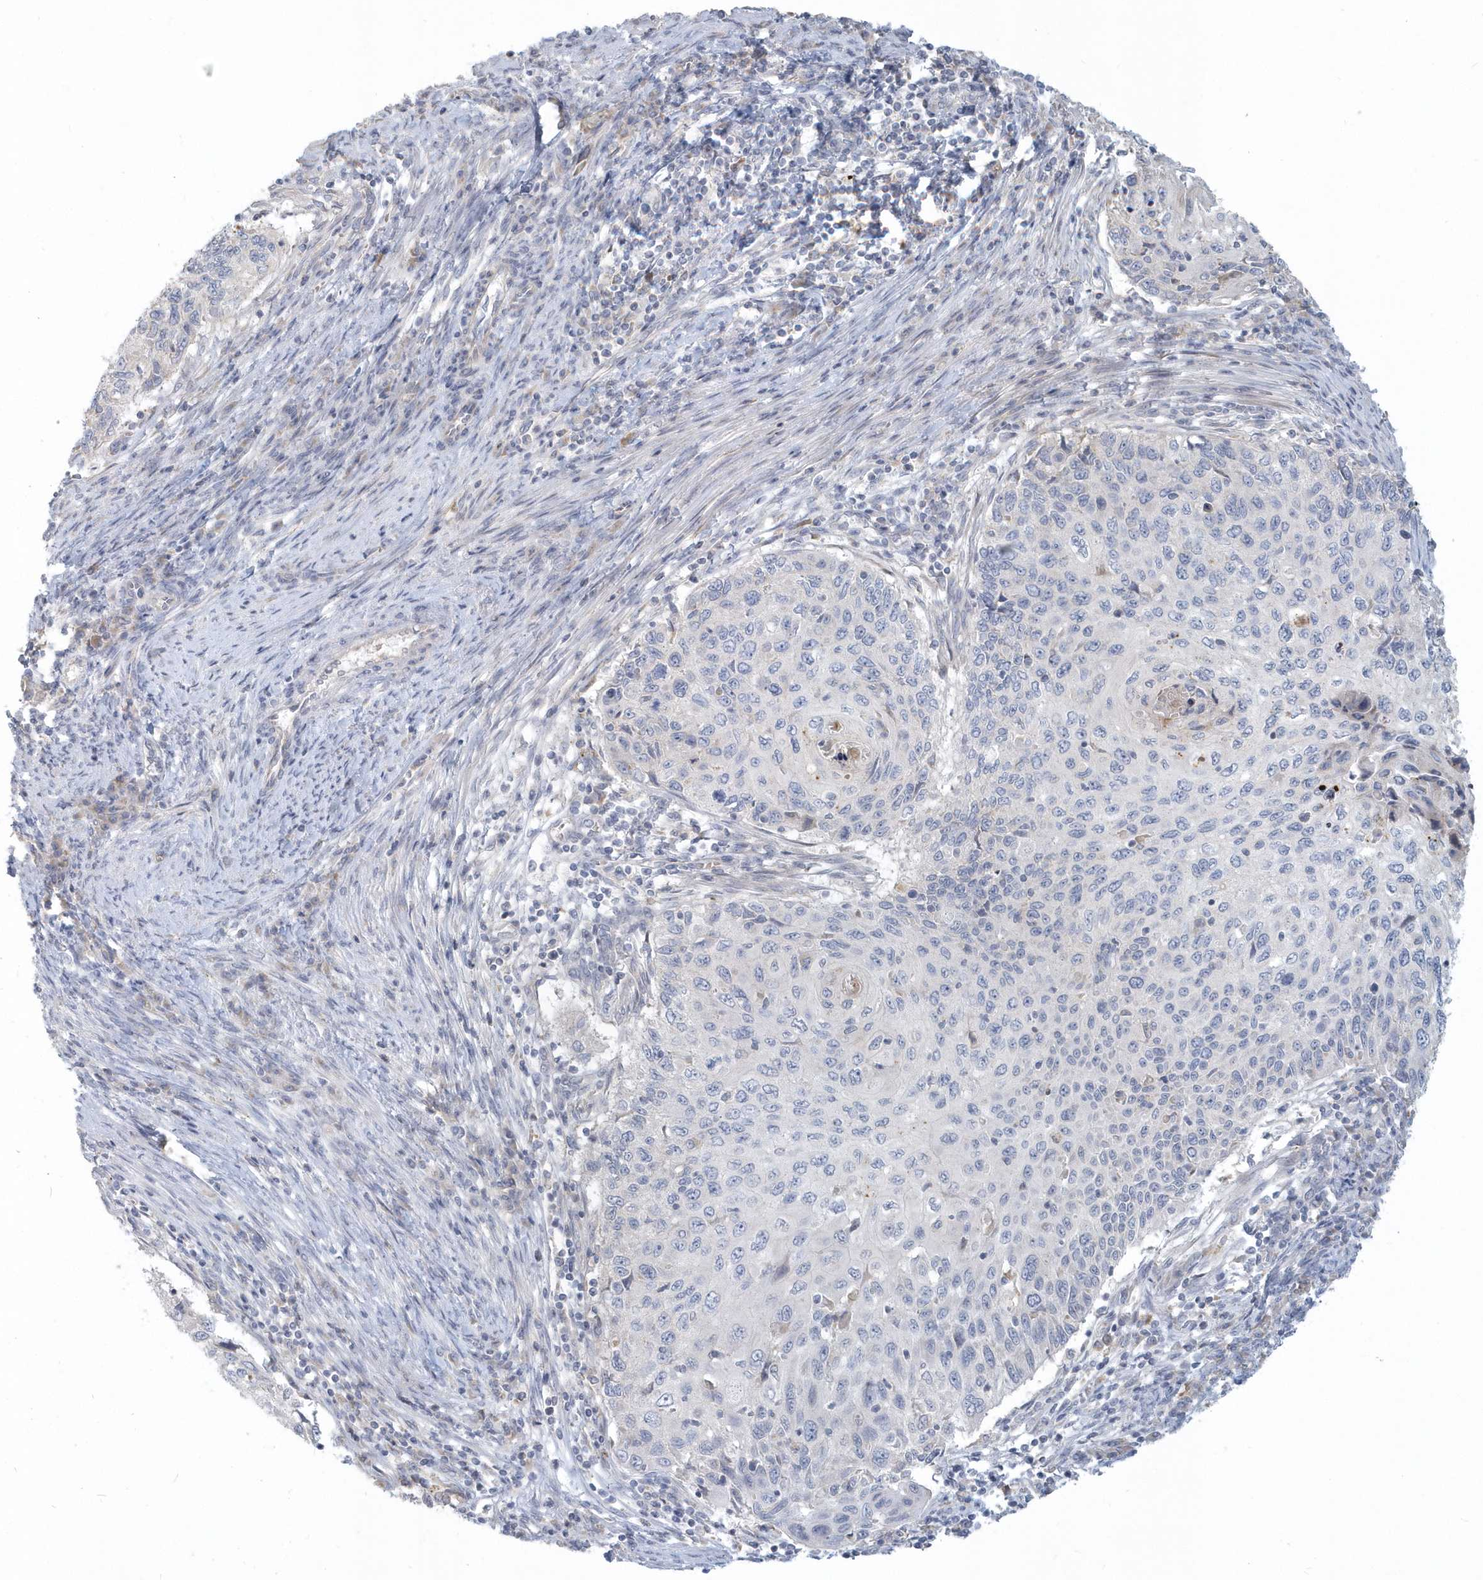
{"staining": {"intensity": "negative", "quantity": "none", "location": "none"}, "tissue": "cervical cancer", "cell_type": "Tumor cells", "image_type": "cancer", "snomed": [{"axis": "morphology", "description": "Squamous cell carcinoma, NOS"}, {"axis": "topography", "description": "Cervix"}], "caption": "High magnification brightfield microscopy of cervical squamous cell carcinoma stained with DAB (3,3'-diaminobenzidine) (brown) and counterstained with hematoxylin (blue): tumor cells show no significant positivity.", "gene": "NAPB", "patient": {"sex": "female", "age": 70}}